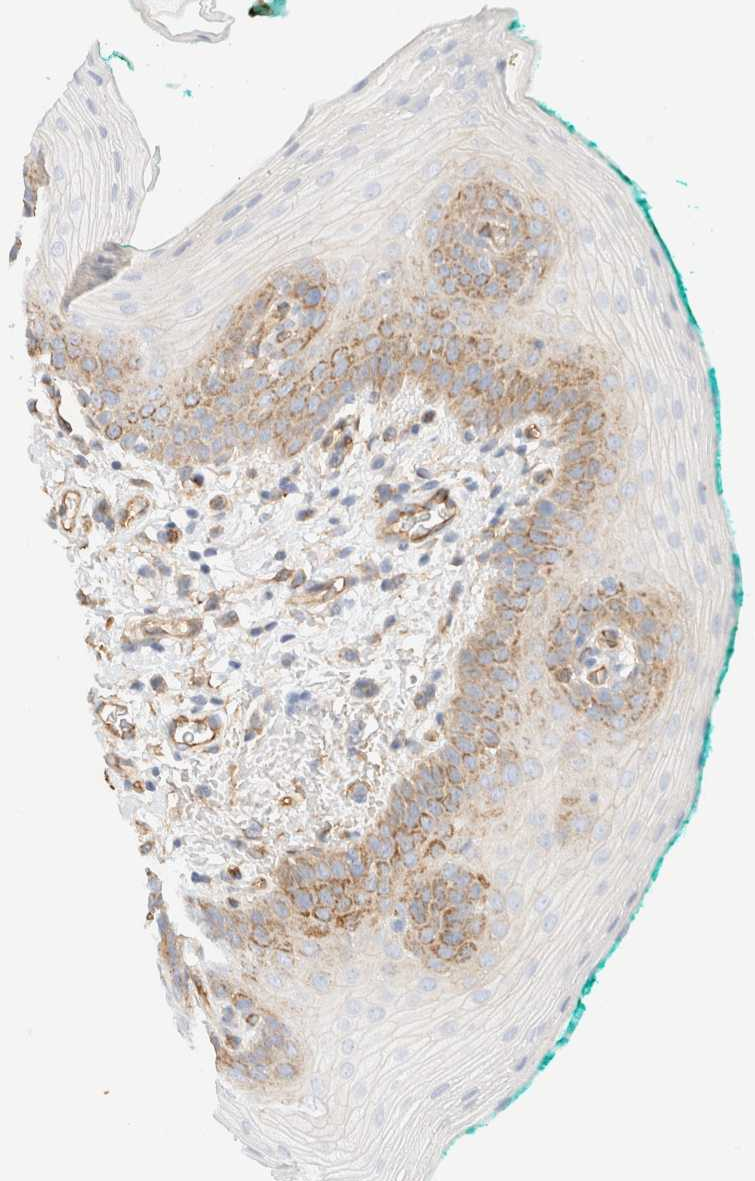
{"staining": {"intensity": "weak", "quantity": "25%-75%", "location": "cytoplasmic/membranous"}, "tissue": "oral mucosa", "cell_type": "Squamous epithelial cells", "image_type": "normal", "snomed": [{"axis": "morphology", "description": "Normal tissue, NOS"}, {"axis": "topography", "description": "Oral tissue"}], "caption": "Weak cytoplasmic/membranous protein expression is appreciated in about 25%-75% of squamous epithelial cells in oral mucosa. (Stains: DAB in brown, nuclei in blue, Microscopy: brightfield microscopy at high magnification).", "gene": "CYB5R4", "patient": {"sex": "male", "age": 58}}